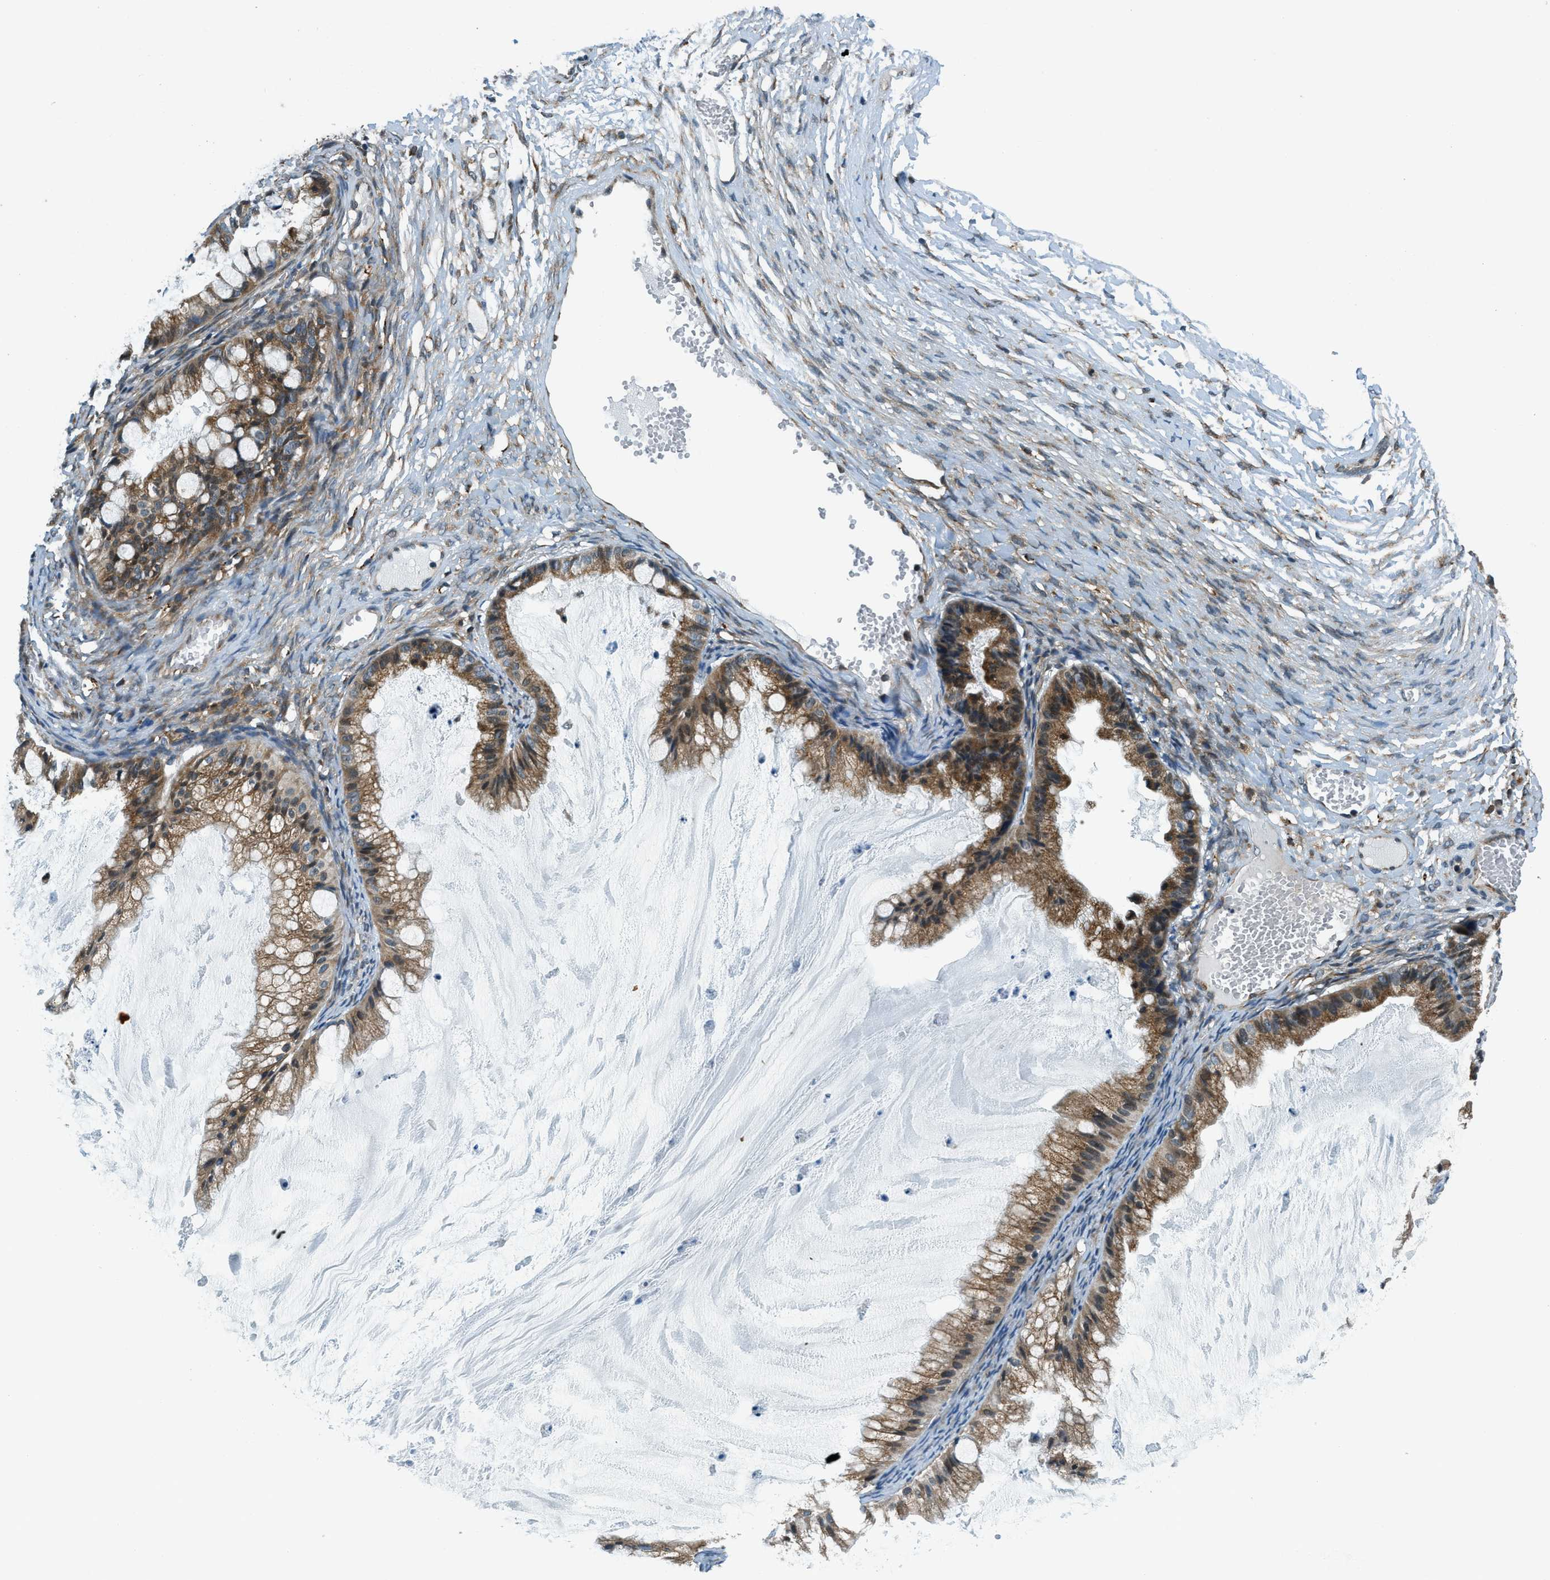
{"staining": {"intensity": "moderate", "quantity": ">75%", "location": "cytoplasmic/membranous"}, "tissue": "ovarian cancer", "cell_type": "Tumor cells", "image_type": "cancer", "snomed": [{"axis": "morphology", "description": "Cystadenocarcinoma, mucinous, NOS"}, {"axis": "topography", "description": "Ovary"}], "caption": "Immunohistochemical staining of mucinous cystadenocarcinoma (ovarian) displays moderate cytoplasmic/membranous protein expression in about >75% of tumor cells.", "gene": "GINM1", "patient": {"sex": "female", "age": 57}}